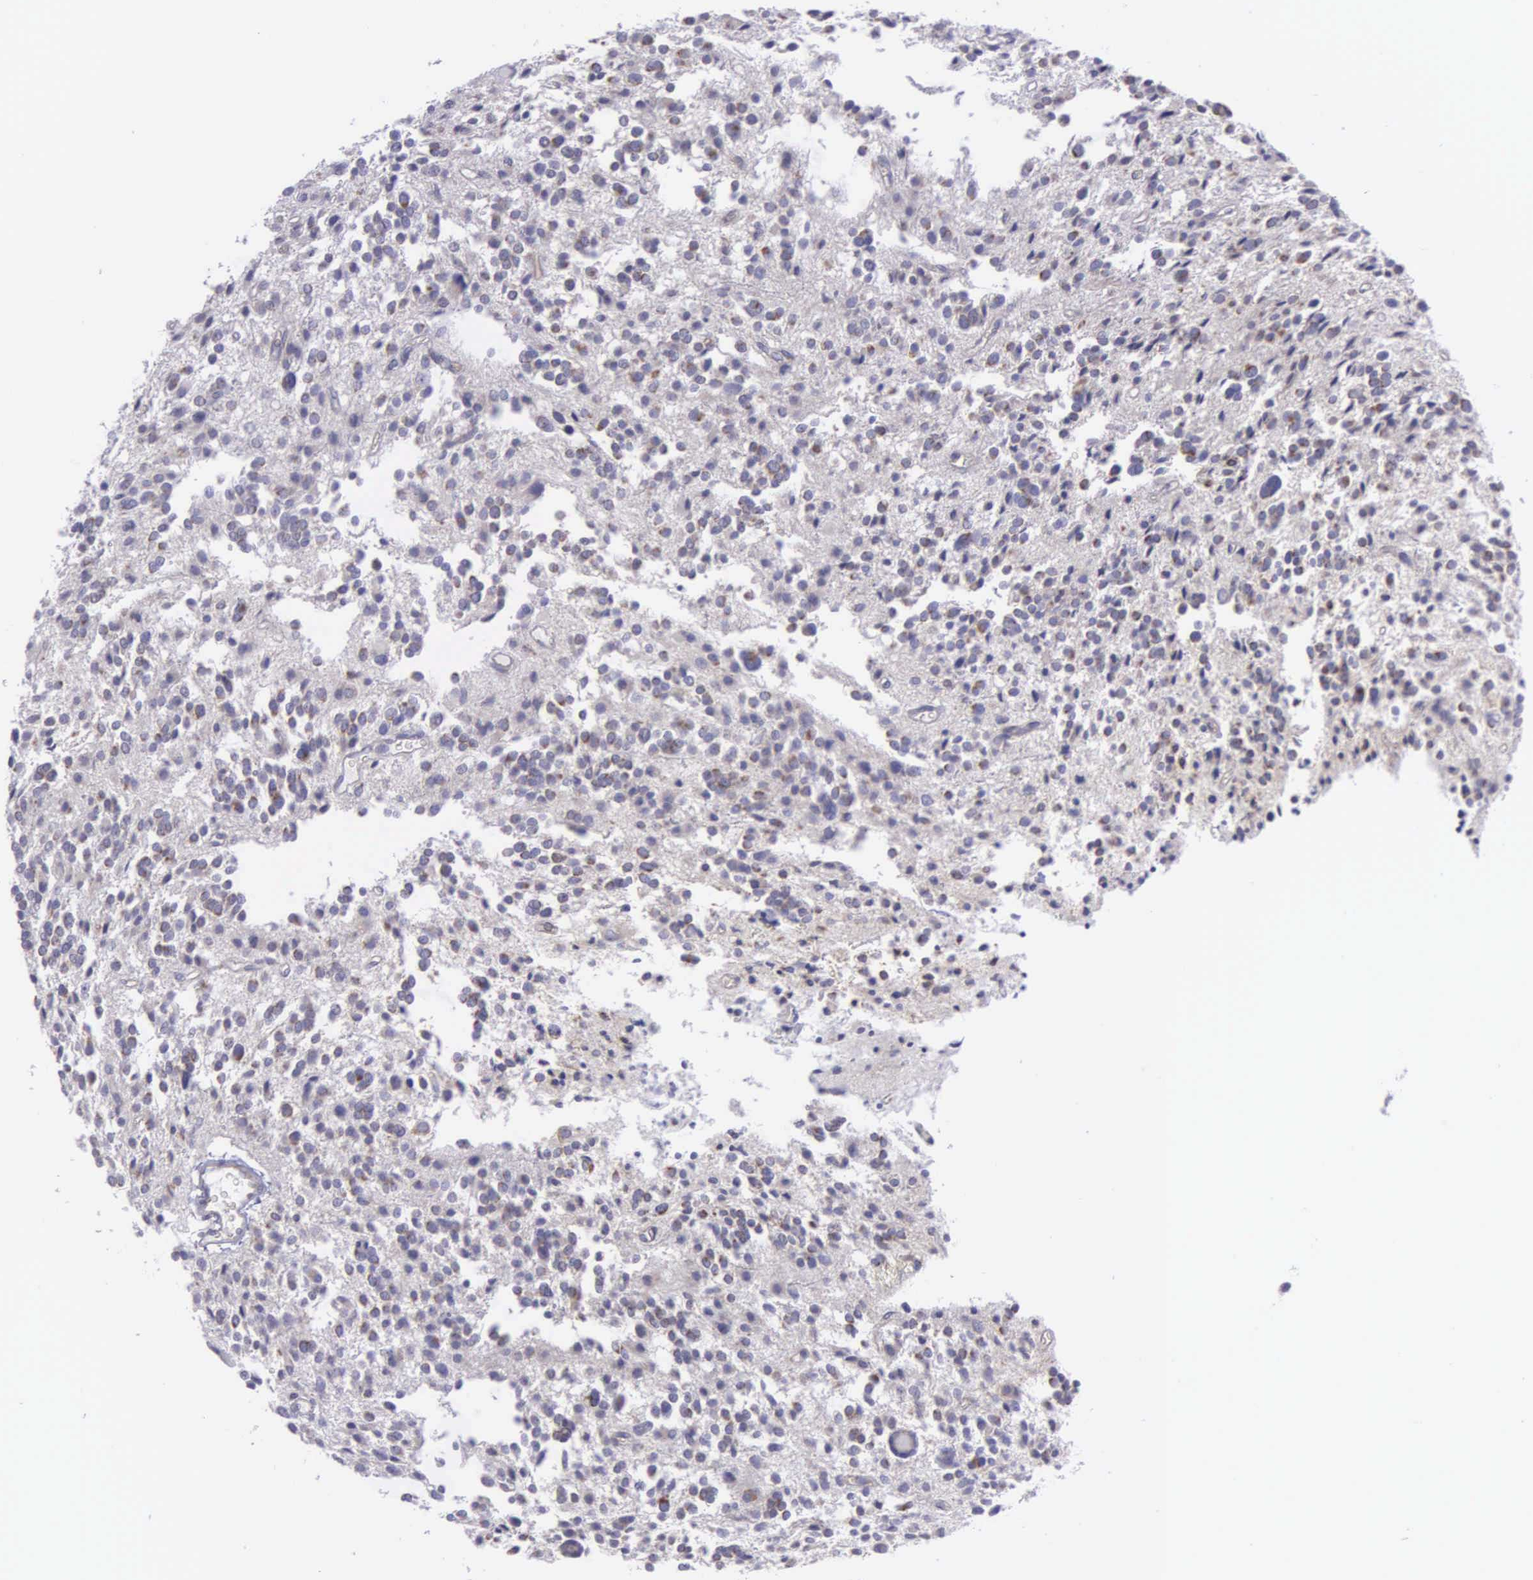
{"staining": {"intensity": "negative", "quantity": "none", "location": "none"}, "tissue": "glioma", "cell_type": "Tumor cells", "image_type": "cancer", "snomed": [{"axis": "morphology", "description": "Glioma, malignant, Low grade"}, {"axis": "topography", "description": "Brain"}], "caption": "Immunohistochemistry (IHC) photomicrograph of neoplastic tissue: glioma stained with DAB (3,3'-diaminobenzidine) displays no significant protein expression in tumor cells.", "gene": "SYNJ2BP", "patient": {"sex": "female", "age": 36}}